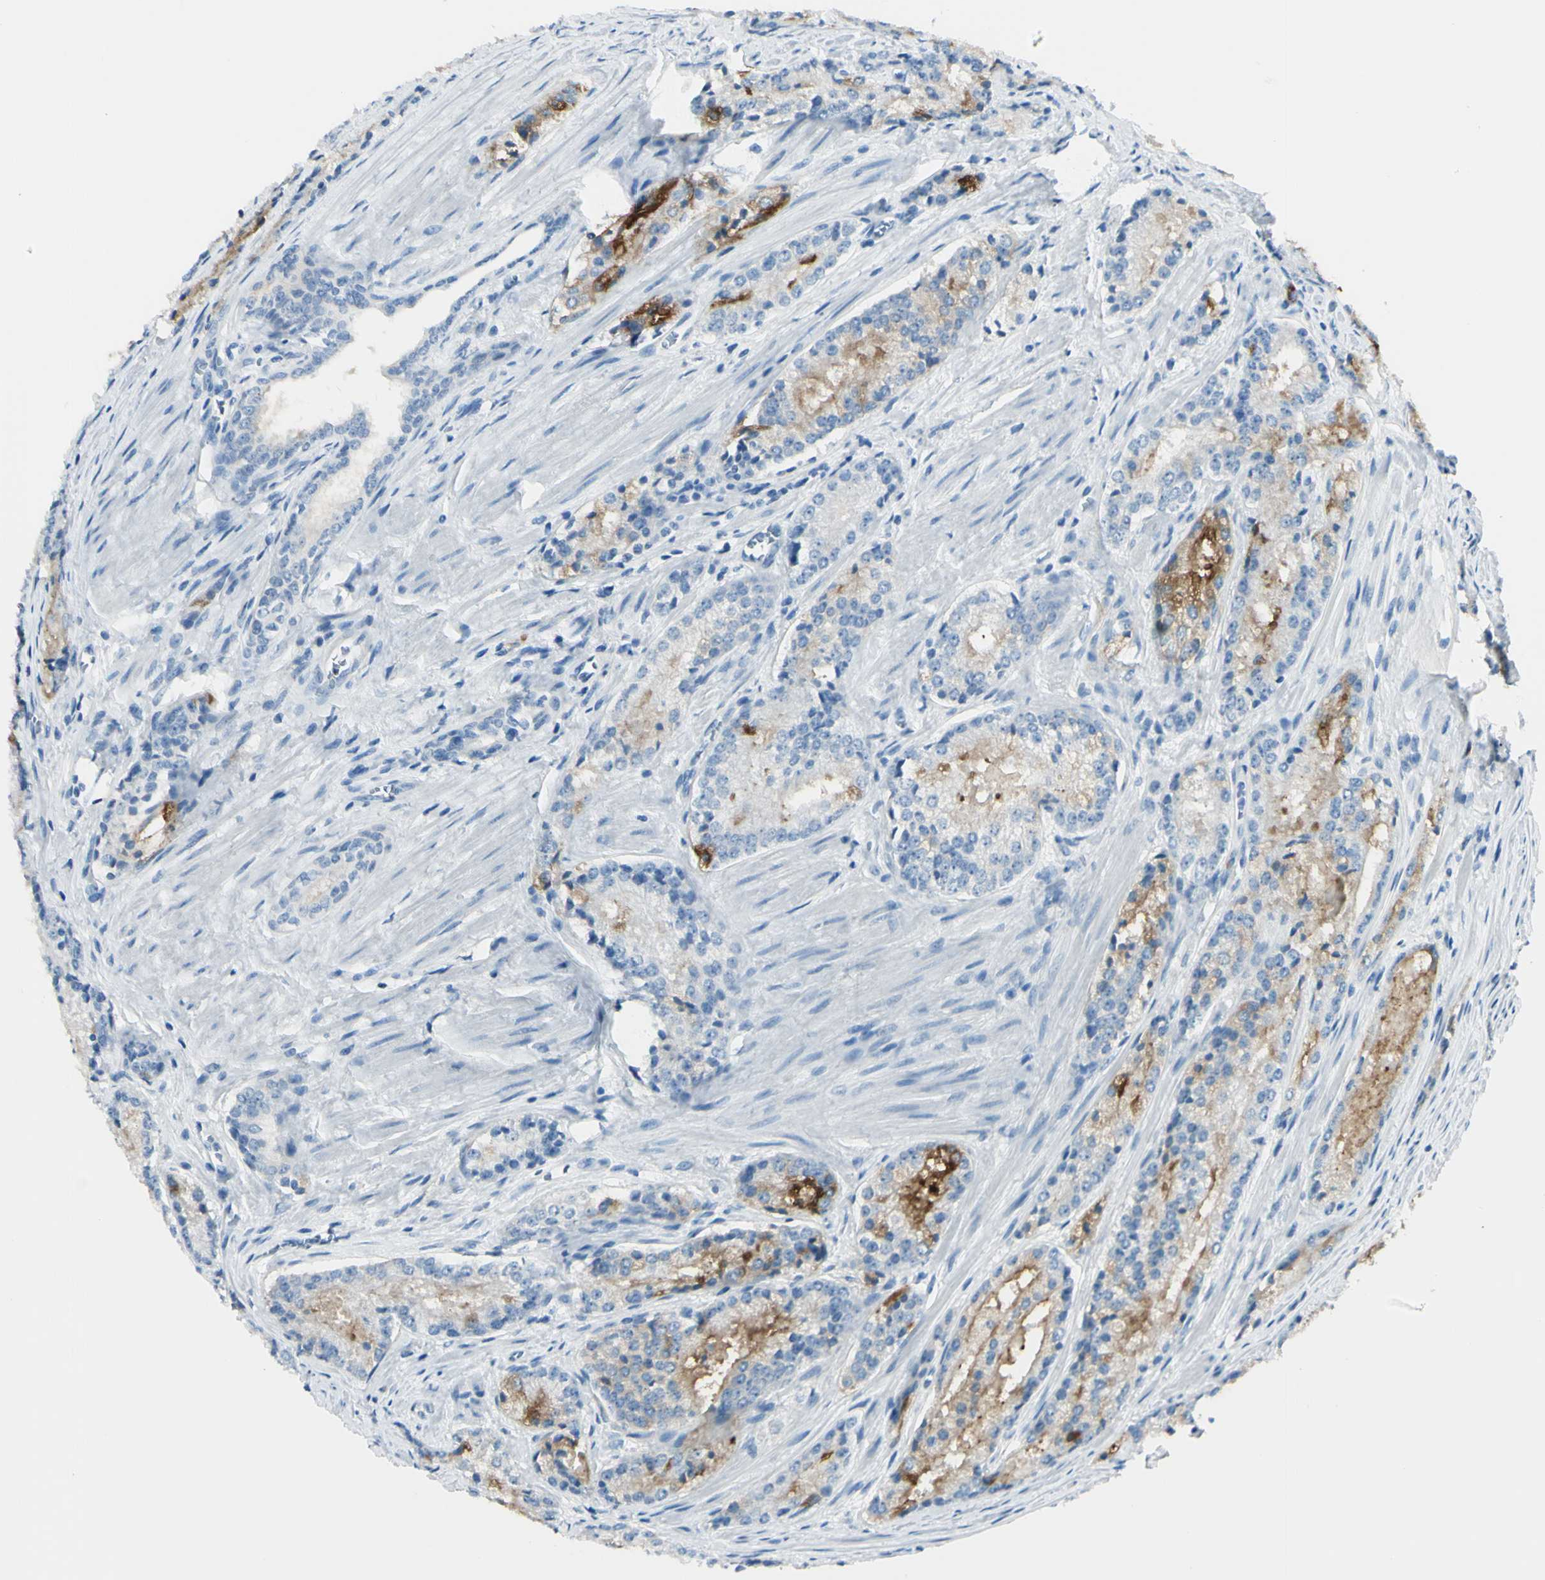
{"staining": {"intensity": "strong", "quantity": "25%-75%", "location": "cytoplasmic/membranous"}, "tissue": "prostate cancer", "cell_type": "Tumor cells", "image_type": "cancer", "snomed": [{"axis": "morphology", "description": "Adenocarcinoma, Low grade"}, {"axis": "topography", "description": "Prostate"}], "caption": "A photomicrograph of human prostate cancer stained for a protein demonstrates strong cytoplasmic/membranous brown staining in tumor cells.", "gene": "FOLH1", "patient": {"sex": "male", "age": 60}}